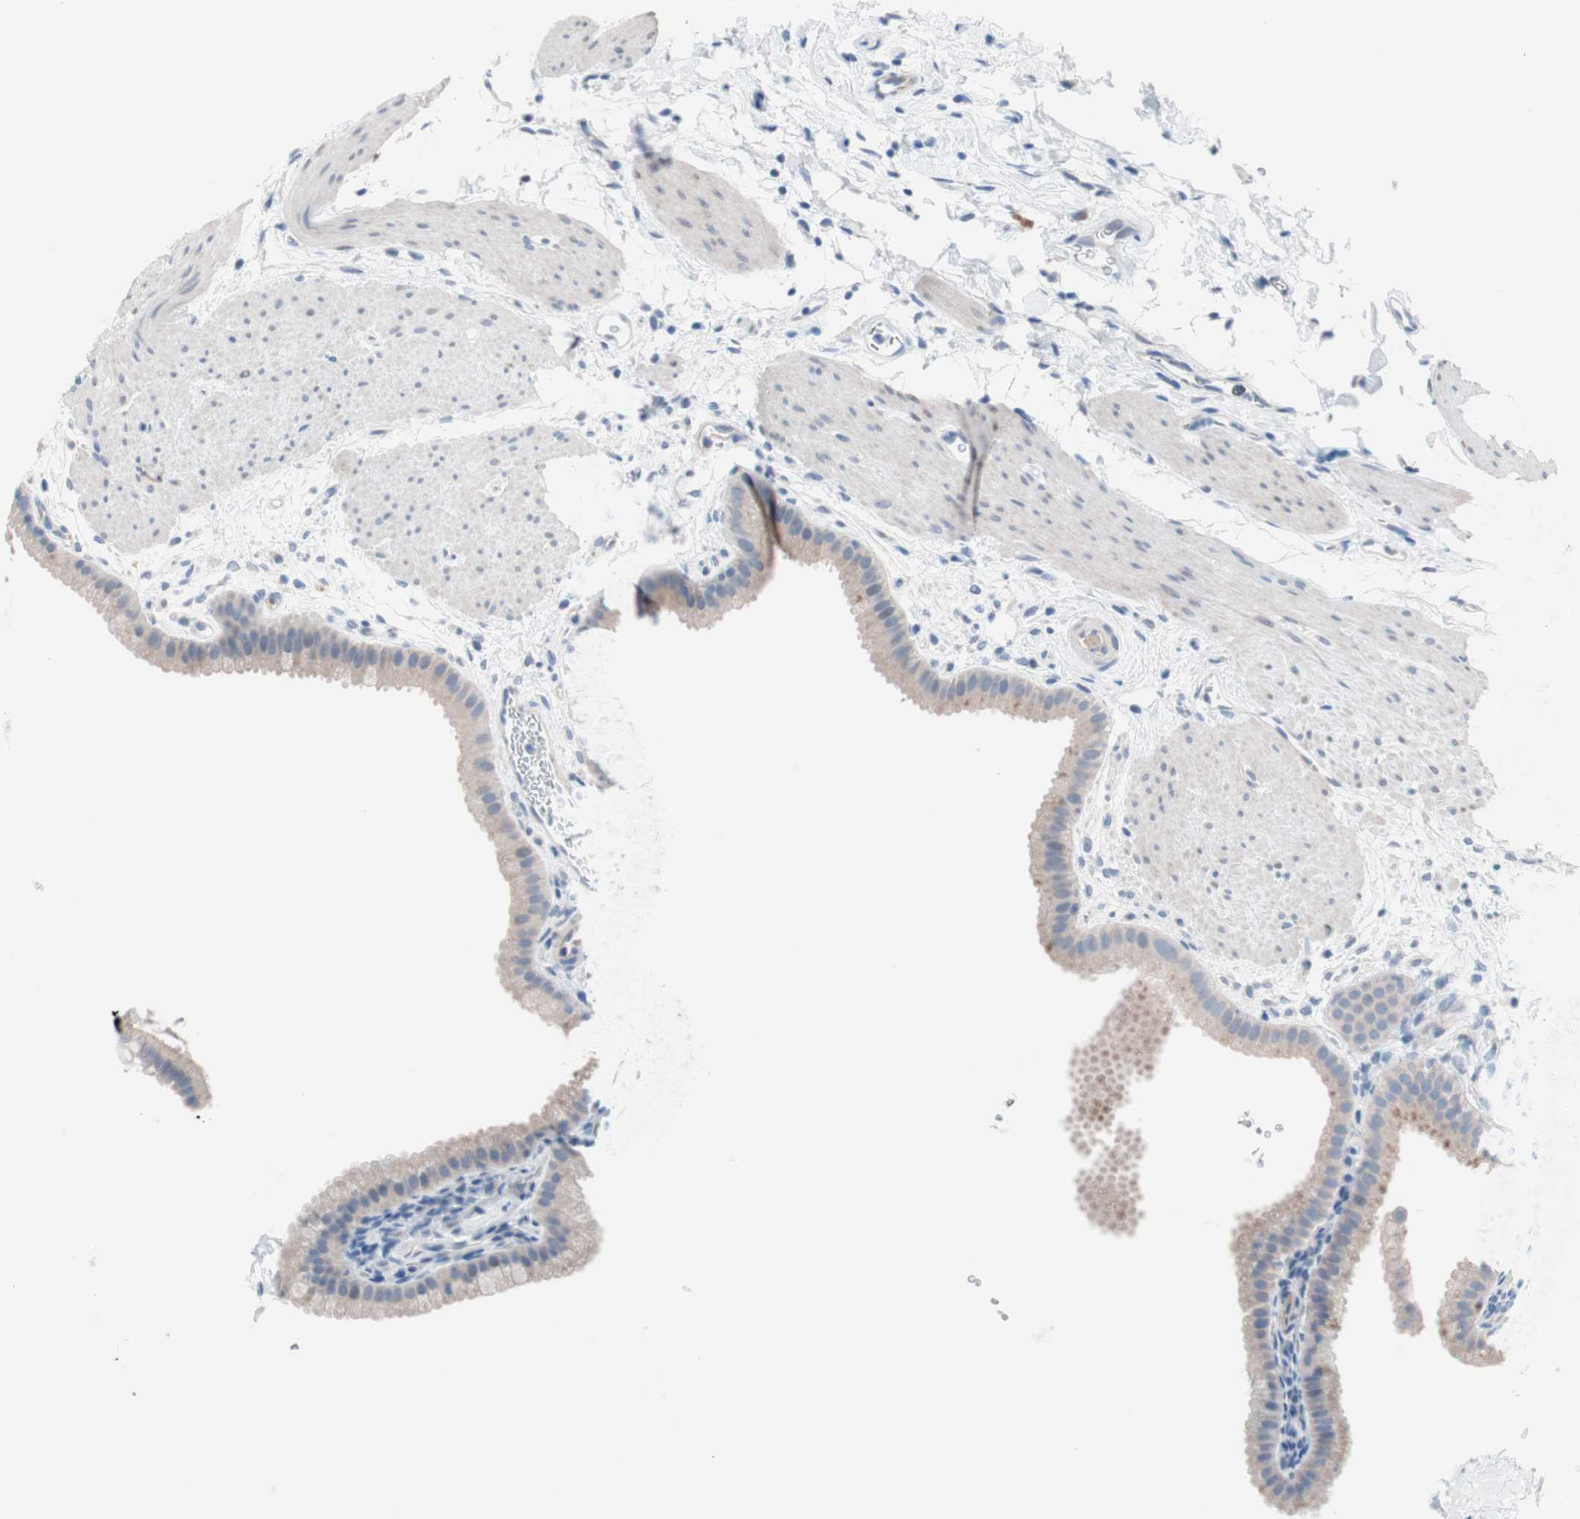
{"staining": {"intensity": "weak", "quantity": ">75%", "location": "cytoplasmic/membranous"}, "tissue": "gallbladder", "cell_type": "Glandular cells", "image_type": "normal", "snomed": [{"axis": "morphology", "description": "Normal tissue, NOS"}, {"axis": "topography", "description": "Gallbladder"}], "caption": "Approximately >75% of glandular cells in benign human gallbladder show weak cytoplasmic/membranous protein staining as visualized by brown immunohistochemical staining.", "gene": "ULBP1", "patient": {"sex": "female", "age": 64}}